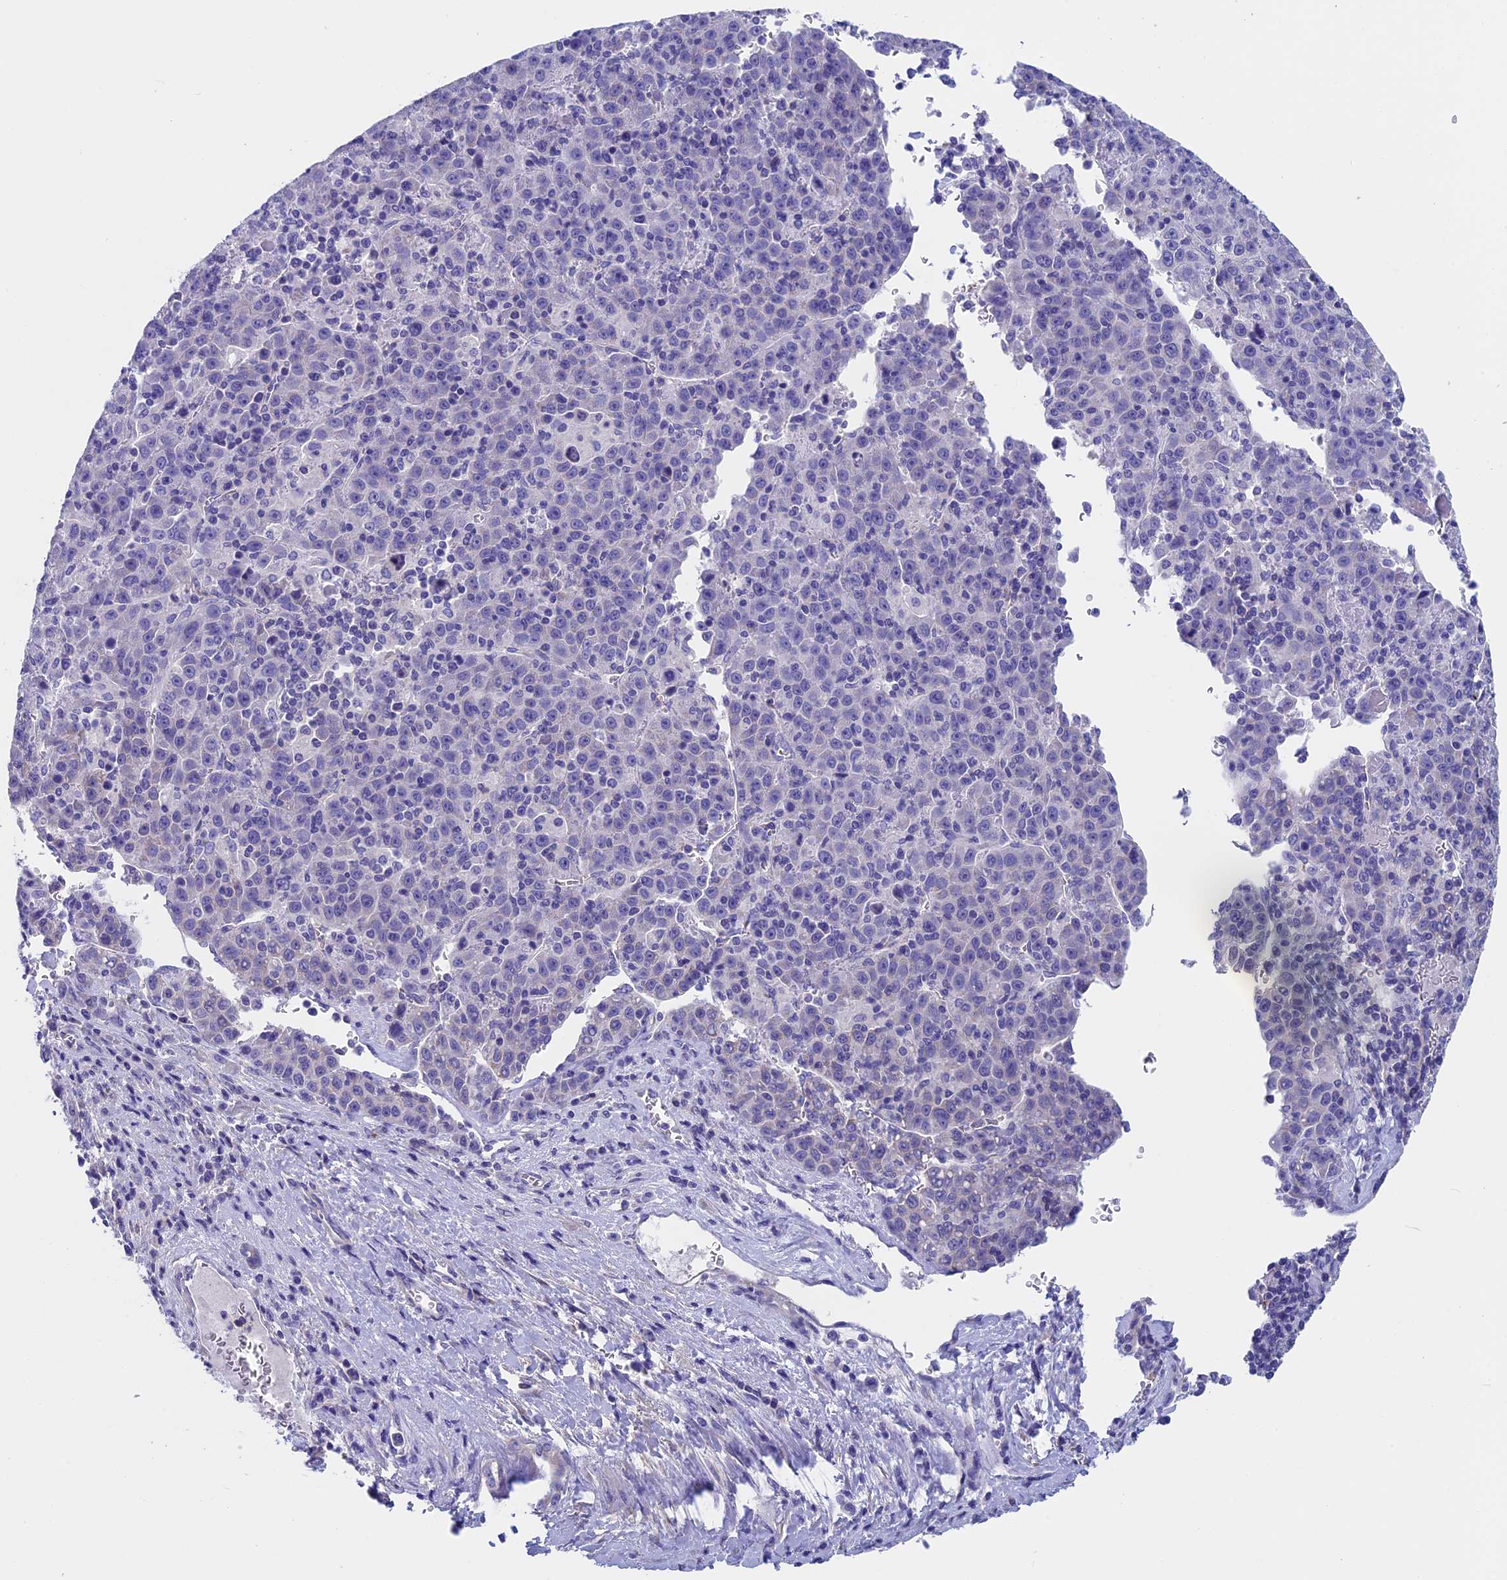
{"staining": {"intensity": "negative", "quantity": "none", "location": "none"}, "tissue": "liver cancer", "cell_type": "Tumor cells", "image_type": "cancer", "snomed": [{"axis": "morphology", "description": "Carcinoma, Hepatocellular, NOS"}, {"axis": "topography", "description": "Liver"}], "caption": "Protein analysis of hepatocellular carcinoma (liver) exhibits no significant expression in tumor cells.", "gene": "ADH7", "patient": {"sex": "female", "age": 53}}